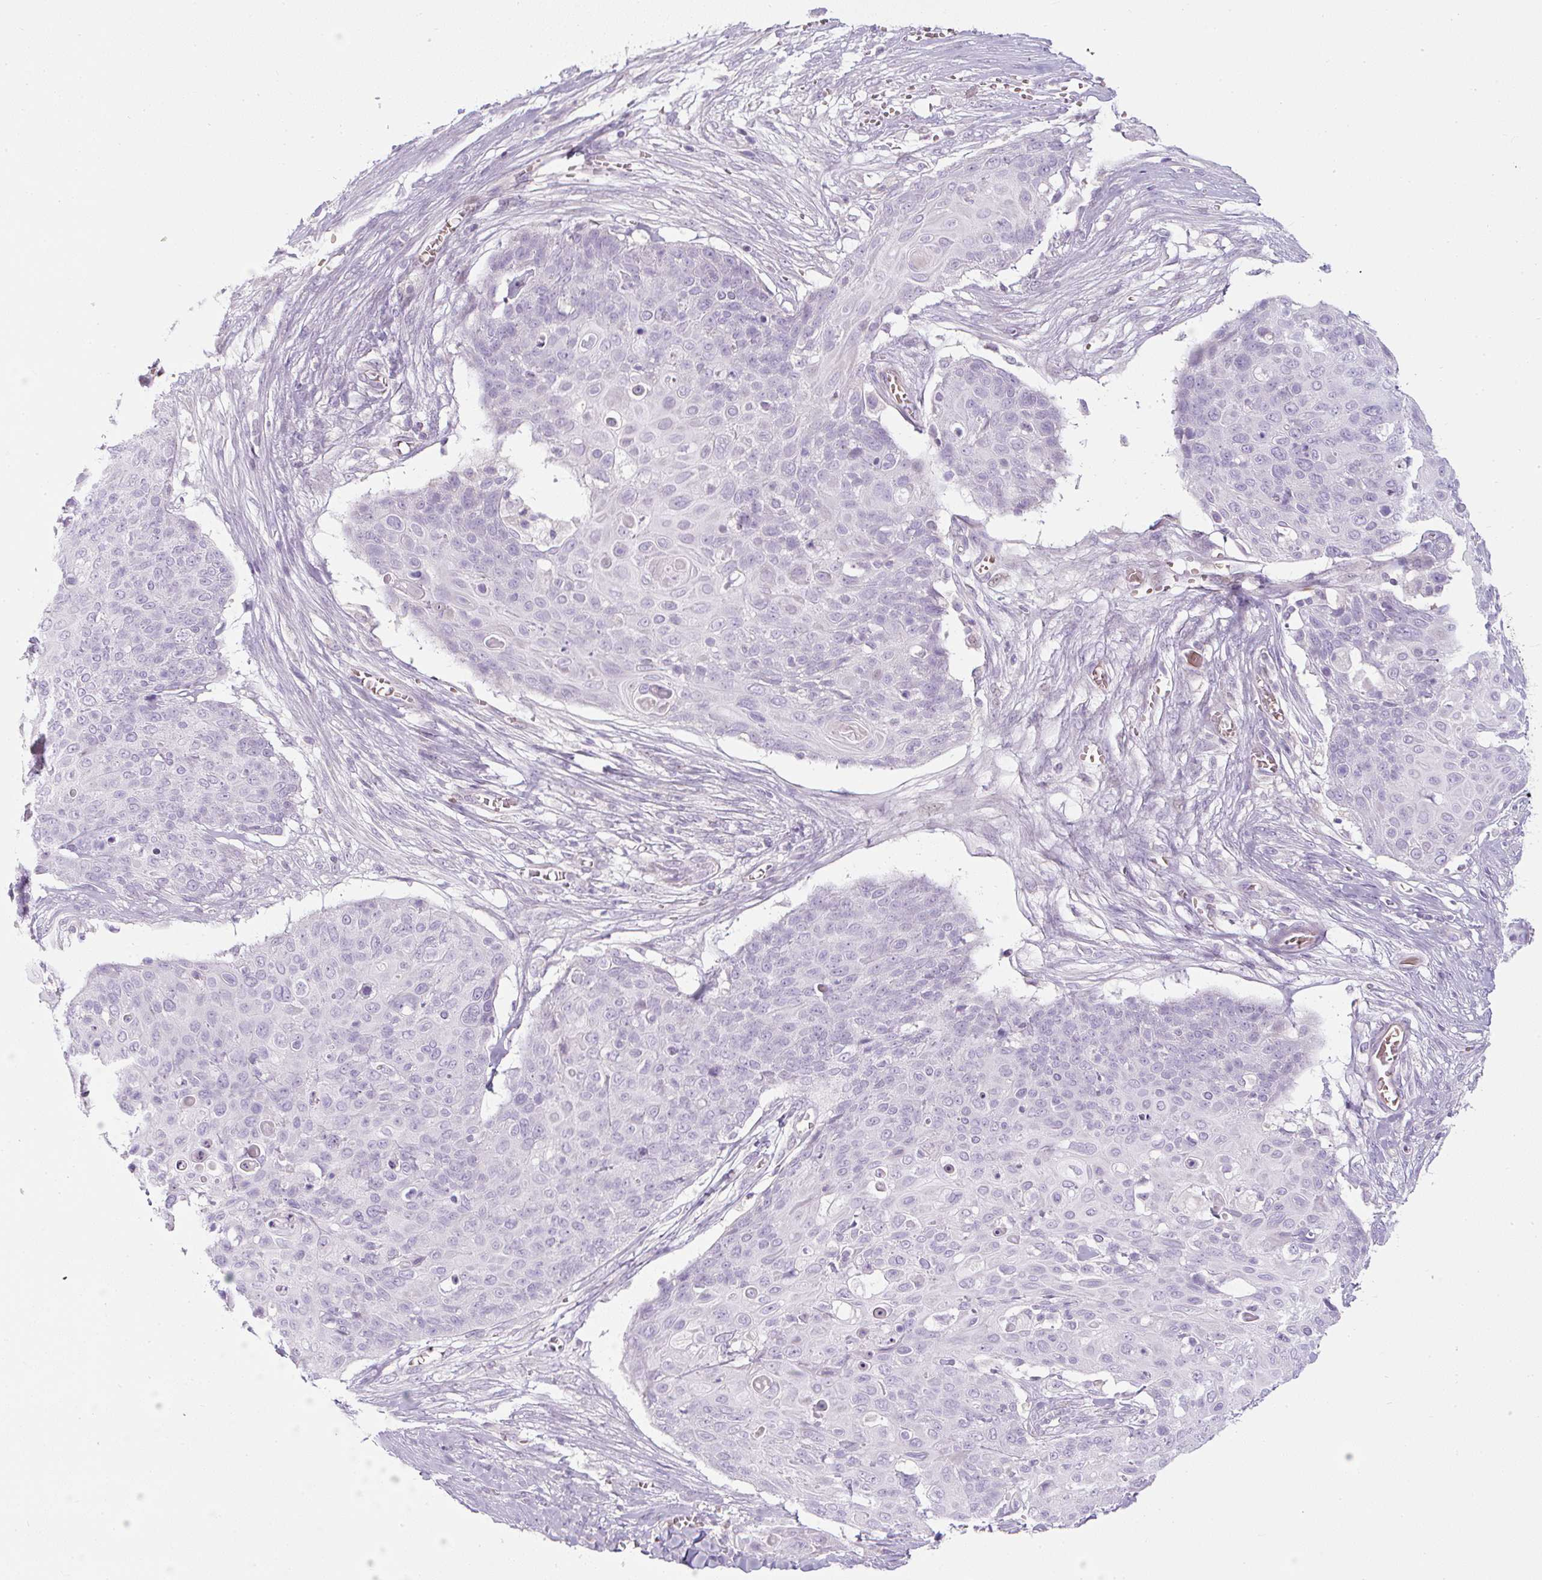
{"staining": {"intensity": "negative", "quantity": "none", "location": "none"}, "tissue": "skin cancer", "cell_type": "Tumor cells", "image_type": "cancer", "snomed": [{"axis": "morphology", "description": "Squamous cell carcinoma, NOS"}, {"axis": "topography", "description": "Skin"}, {"axis": "topography", "description": "Vulva"}], "caption": "Tumor cells are negative for protein expression in human skin squamous cell carcinoma.", "gene": "FGFBP3", "patient": {"sex": "female", "age": 85}}